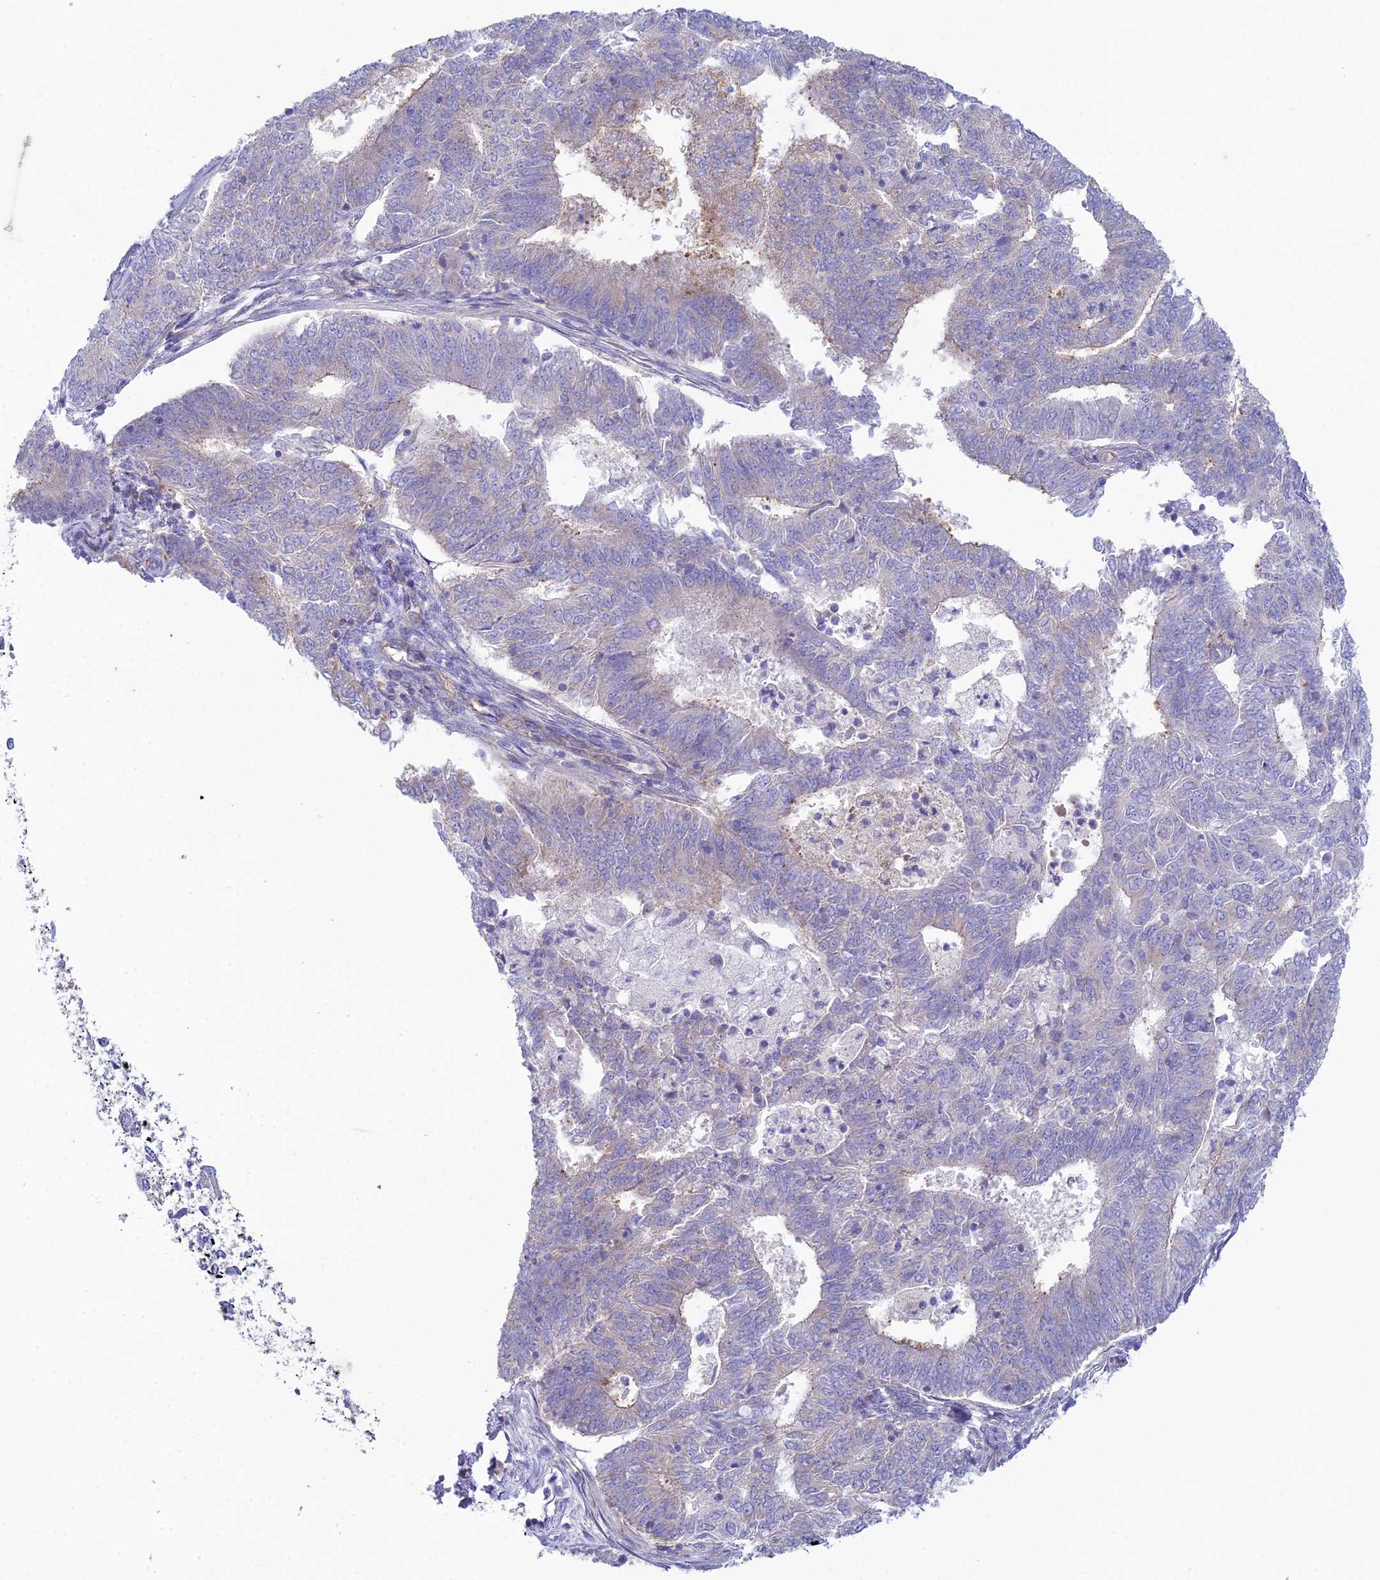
{"staining": {"intensity": "weak", "quantity": "<25%", "location": "cytoplasmic/membranous"}, "tissue": "endometrial cancer", "cell_type": "Tumor cells", "image_type": "cancer", "snomed": [{"axis": "morphology", "description": "Adenocarcinoma, NOS"}, {"axis": "topography", "description": "Endometrium"}], "caption": "The photomicrograph shows no staining of tumor cells in adenocarcinoma (endometrial).", "gene": "ZNF564", "patient": {"sex": "female", "age": 62}}